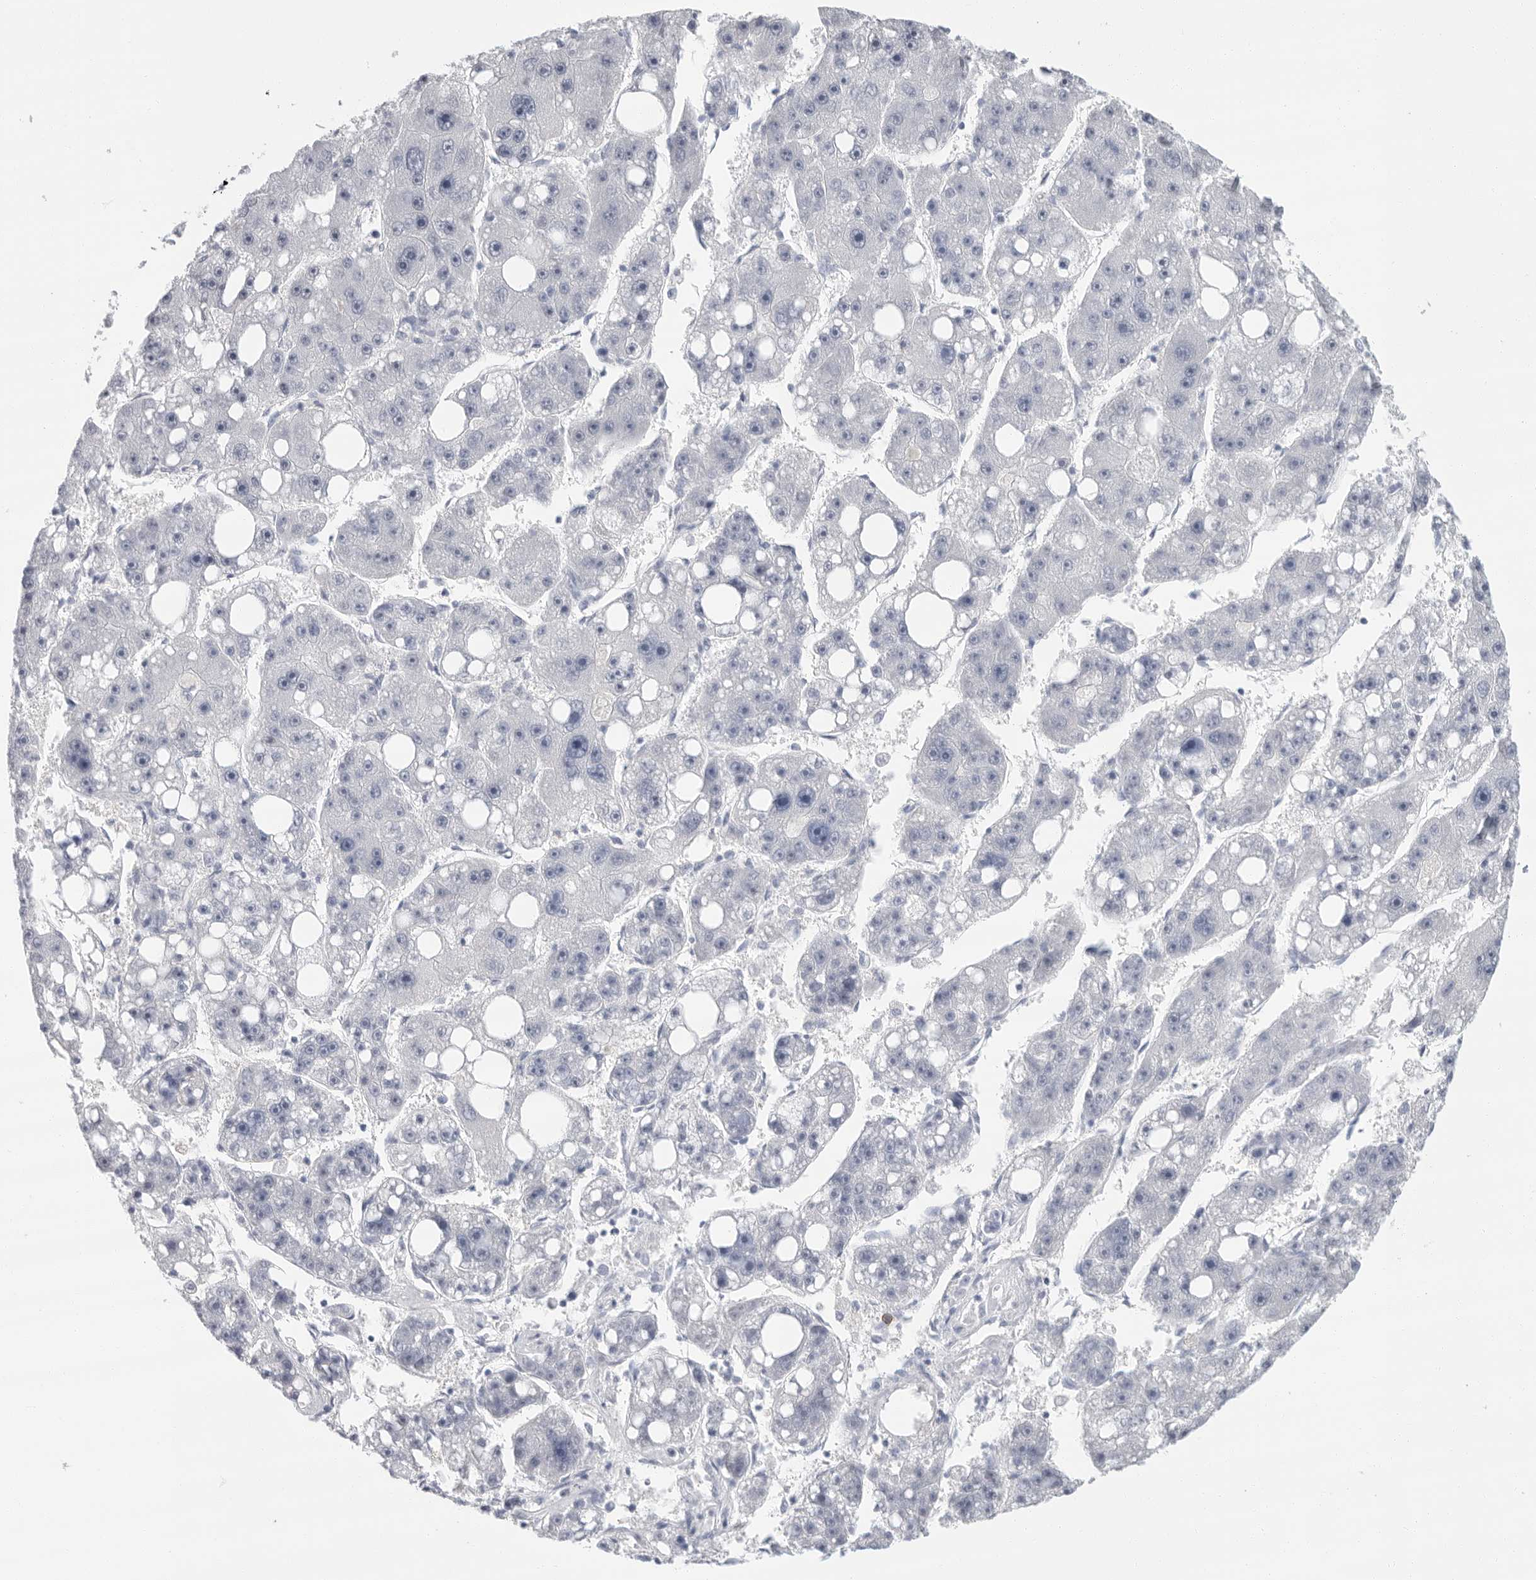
{"staining": {"intensity": "negative", "quantity": "none", "location": "none"}, "tissue": "liver cancer", "cell_type": "Tumor cells", "image_type": "cancer", "snomed": [{"axis": "morphology", "description": "Carcinoma, Hepatocellular, NOS"}, {"axis": "topography", "description": "Liver"}], "caption": "Immunohistochemical staining of liver cancer demonstrates no significant positivity in tumor cells.", "gene": "ARHGEF10", "patient": {"sex": "female", "age": 61}}